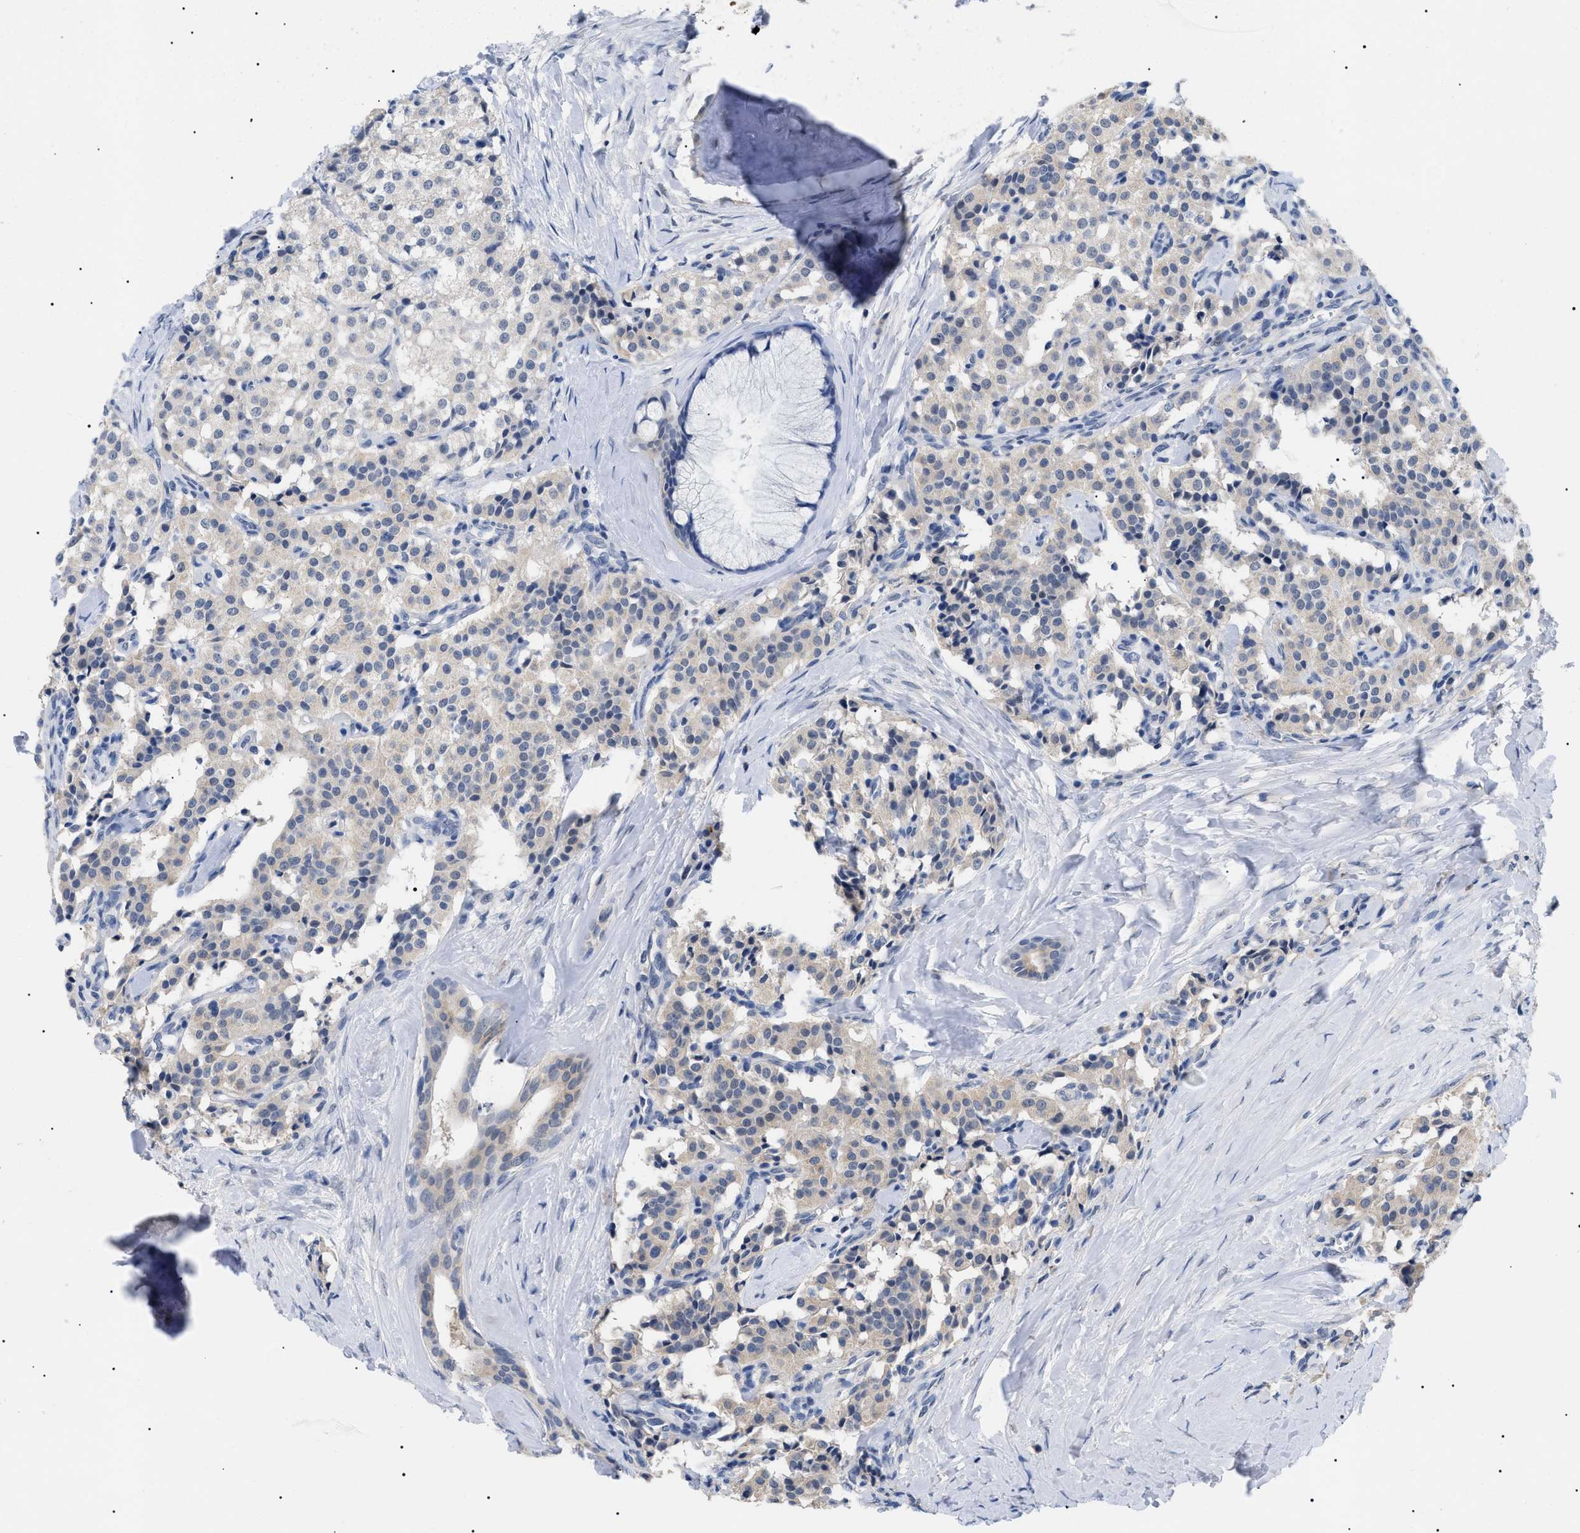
{"staining": {"intensity": "weak", "quantity": ">75%", "location": "cytoplasmic/membranous"}, "tissue": "carcinoid", "cell_type": "Tumor cells", "image_type": "cancer", "snomed": [{"axis": "morphology", "description": "Carcinoid, malignant, NOS"}, {"axis": "topography", "description": "Lung"}], "caption": "Weak cytoplasmic/membranous protein expression is appreciated in approximately >75% of tumor cells in malignant carcinoid.", "gene": "PRRT2", "patient": {"sex": "male", "age": 30}}